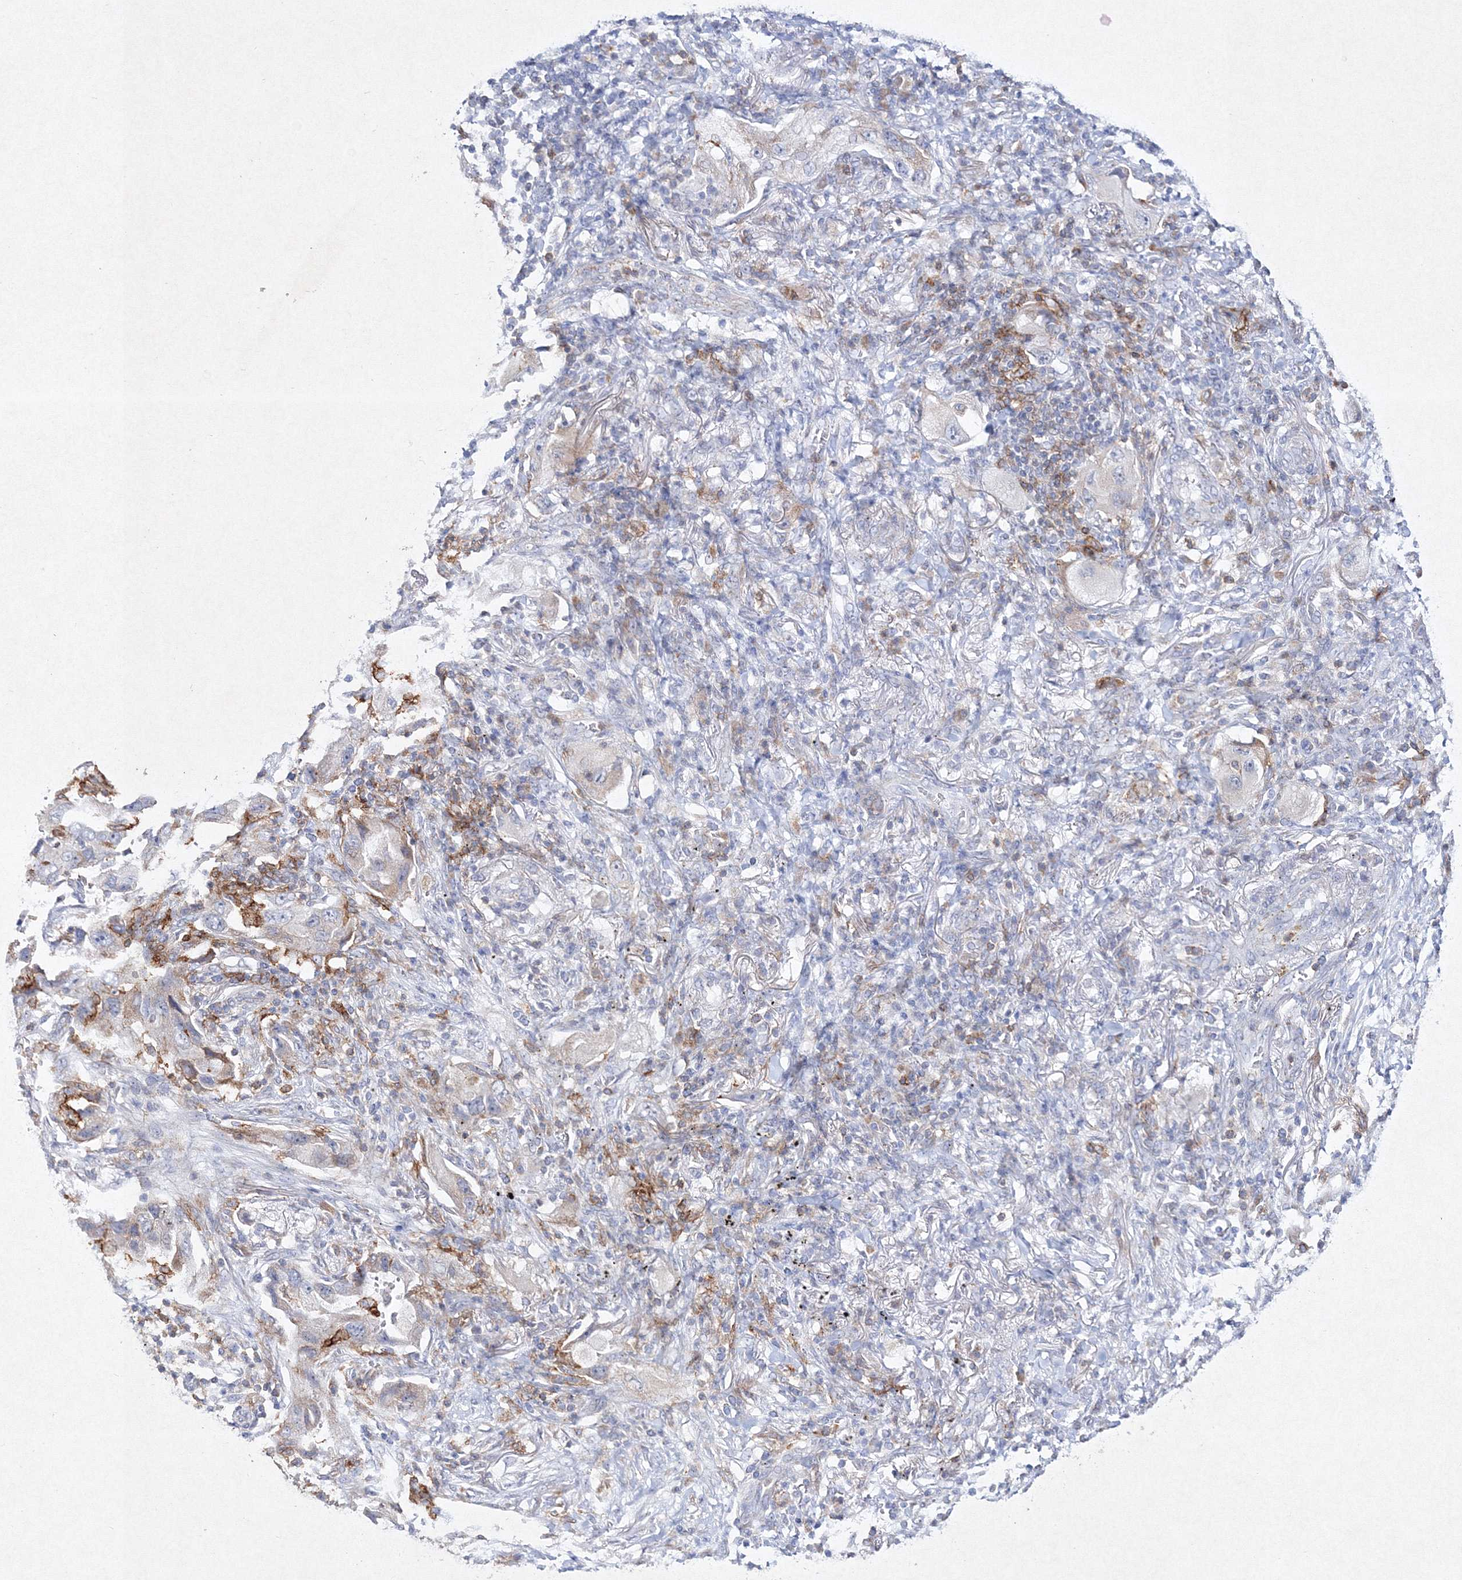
{"staining": {"intensity": "moderate", "quantity": "<25%", "location": "cytoplasmic/membranous"}, "tissue": "lung cancer", "cell_type": "Tumor cells", "image_type": "cancer", "snomed": [{"axis": "morphology", "description": "Adenocarcinoma, NOS"}, {"axis": "topography", "description": "Lung"}], "caption": "Brown immunohistochemical staining in human lung adenocarcinoma displays moderate cytoplasmic/membranous expression in approximately <25% of tumor cells.", "gene": "HCST", "patient": {"sex": "female", "age": 65}}